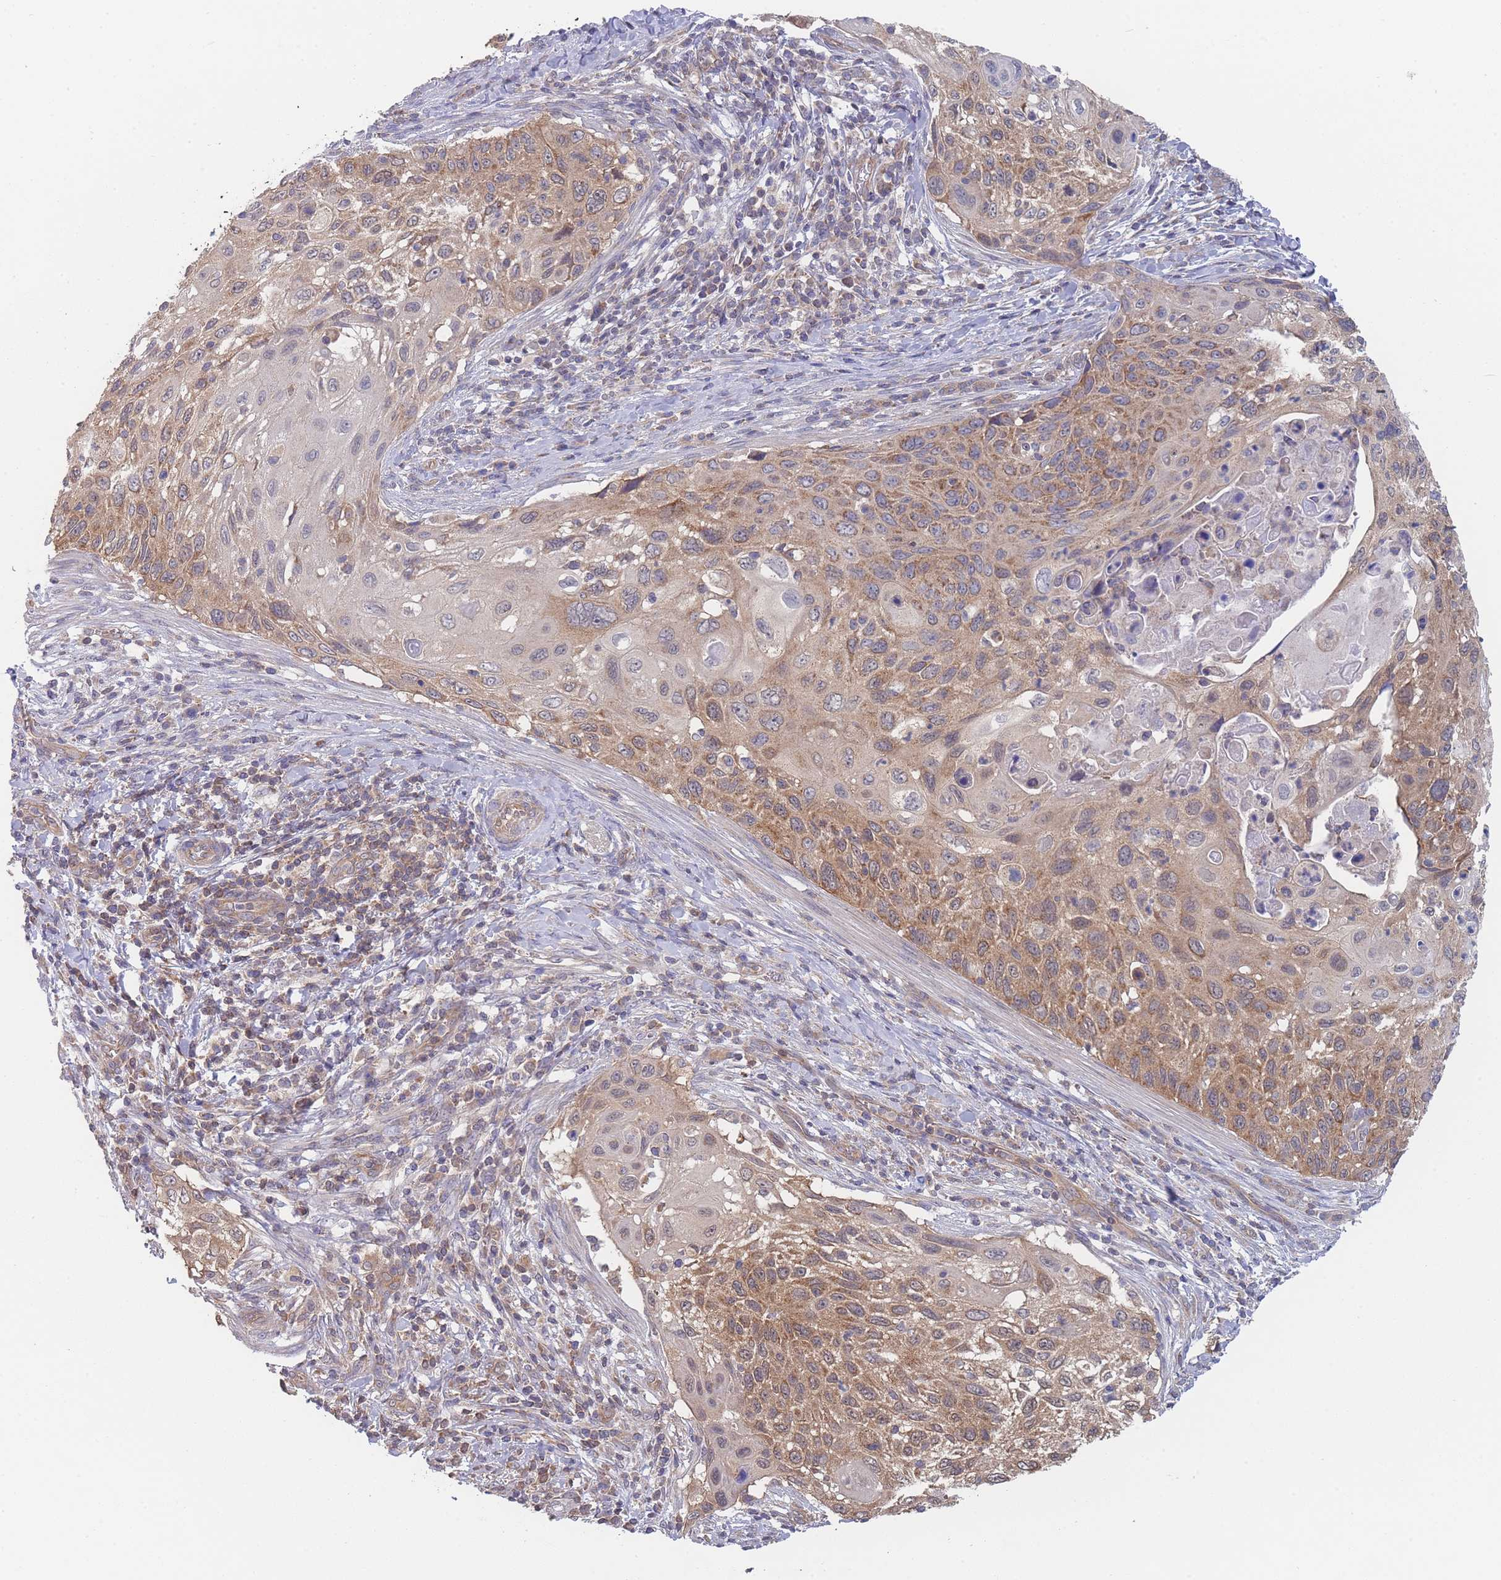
{"staining": {"intensity": "moderate", "quantity": ">75%", "location": "cytoplasmic/membranous"}, "tissue": "cervical cancer", "cell_type": "Tumor cells", "image_type": "cancer", "snomed": [{"axis": "morphology", "description": "Squamous cell carcinoma, NOS"}, {"axis": "topography", "description": "Cervix"}], "caption": "Immunohistochemical staining of cervical squamous cell carcinoma demonstrates medium levels of moderate cytoplasmic/membranous staining in approximately >75% of tumor cells.", "gene": "MRPS18B", "patient": {"sex": "female", "age": 70}}